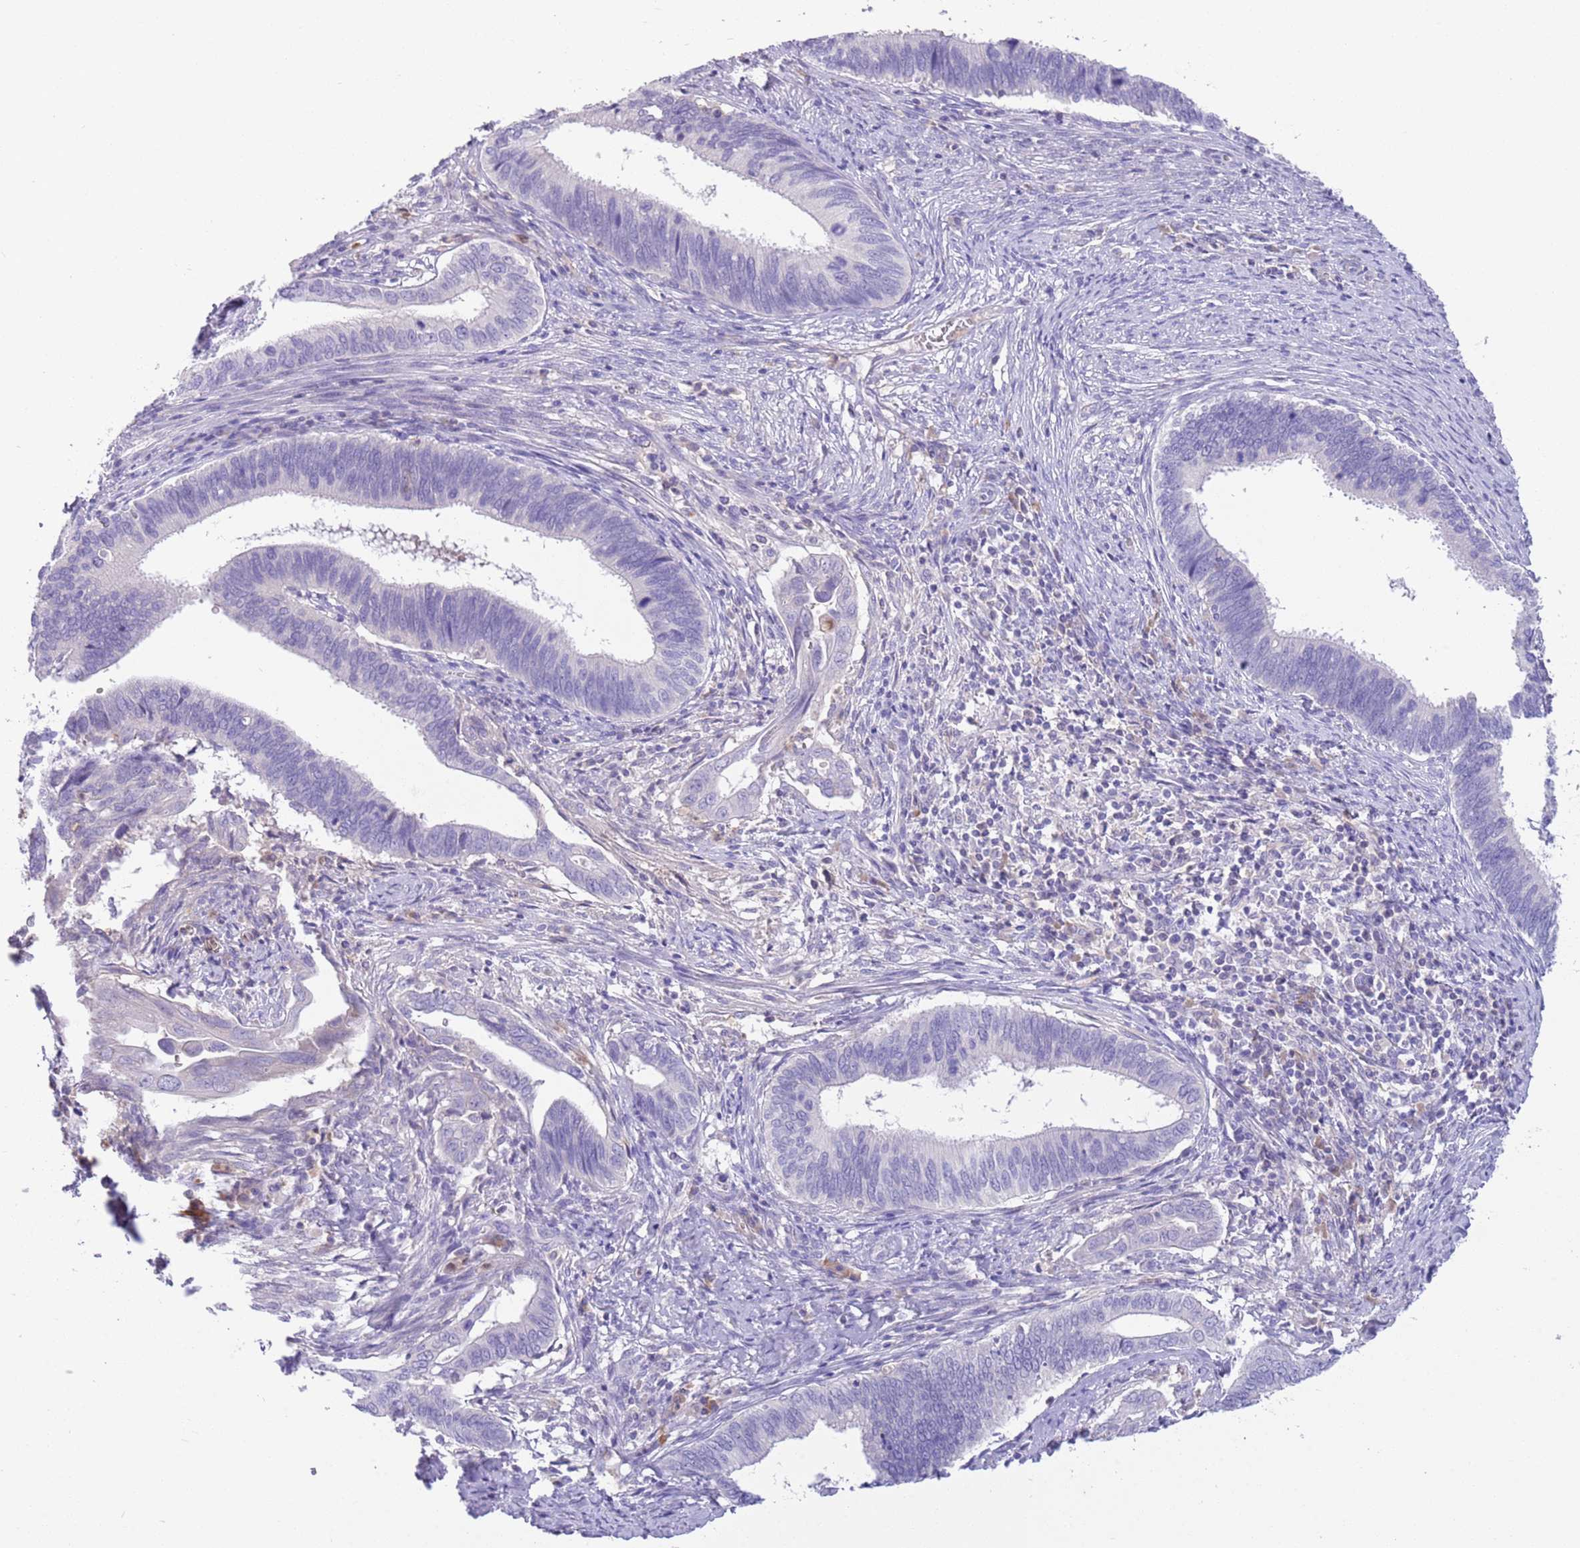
{"staining": {"intensity": "negative", "quantity": "none", "location": "none"}, "tissue": "cervical cancer", "cell_type": "Tumor cells", "image_type": "cancer", "snomed": [{"axis": "morphology", "description": "Adenocarcinoma, NOS"}, {"axis": "topography", "description": "Cervix"}], "caption": "Tumor cells show no significant protein positivity in cervical cancer.", "gene": "IGFL4", "patient": {"sex": "female", "age": 42}}